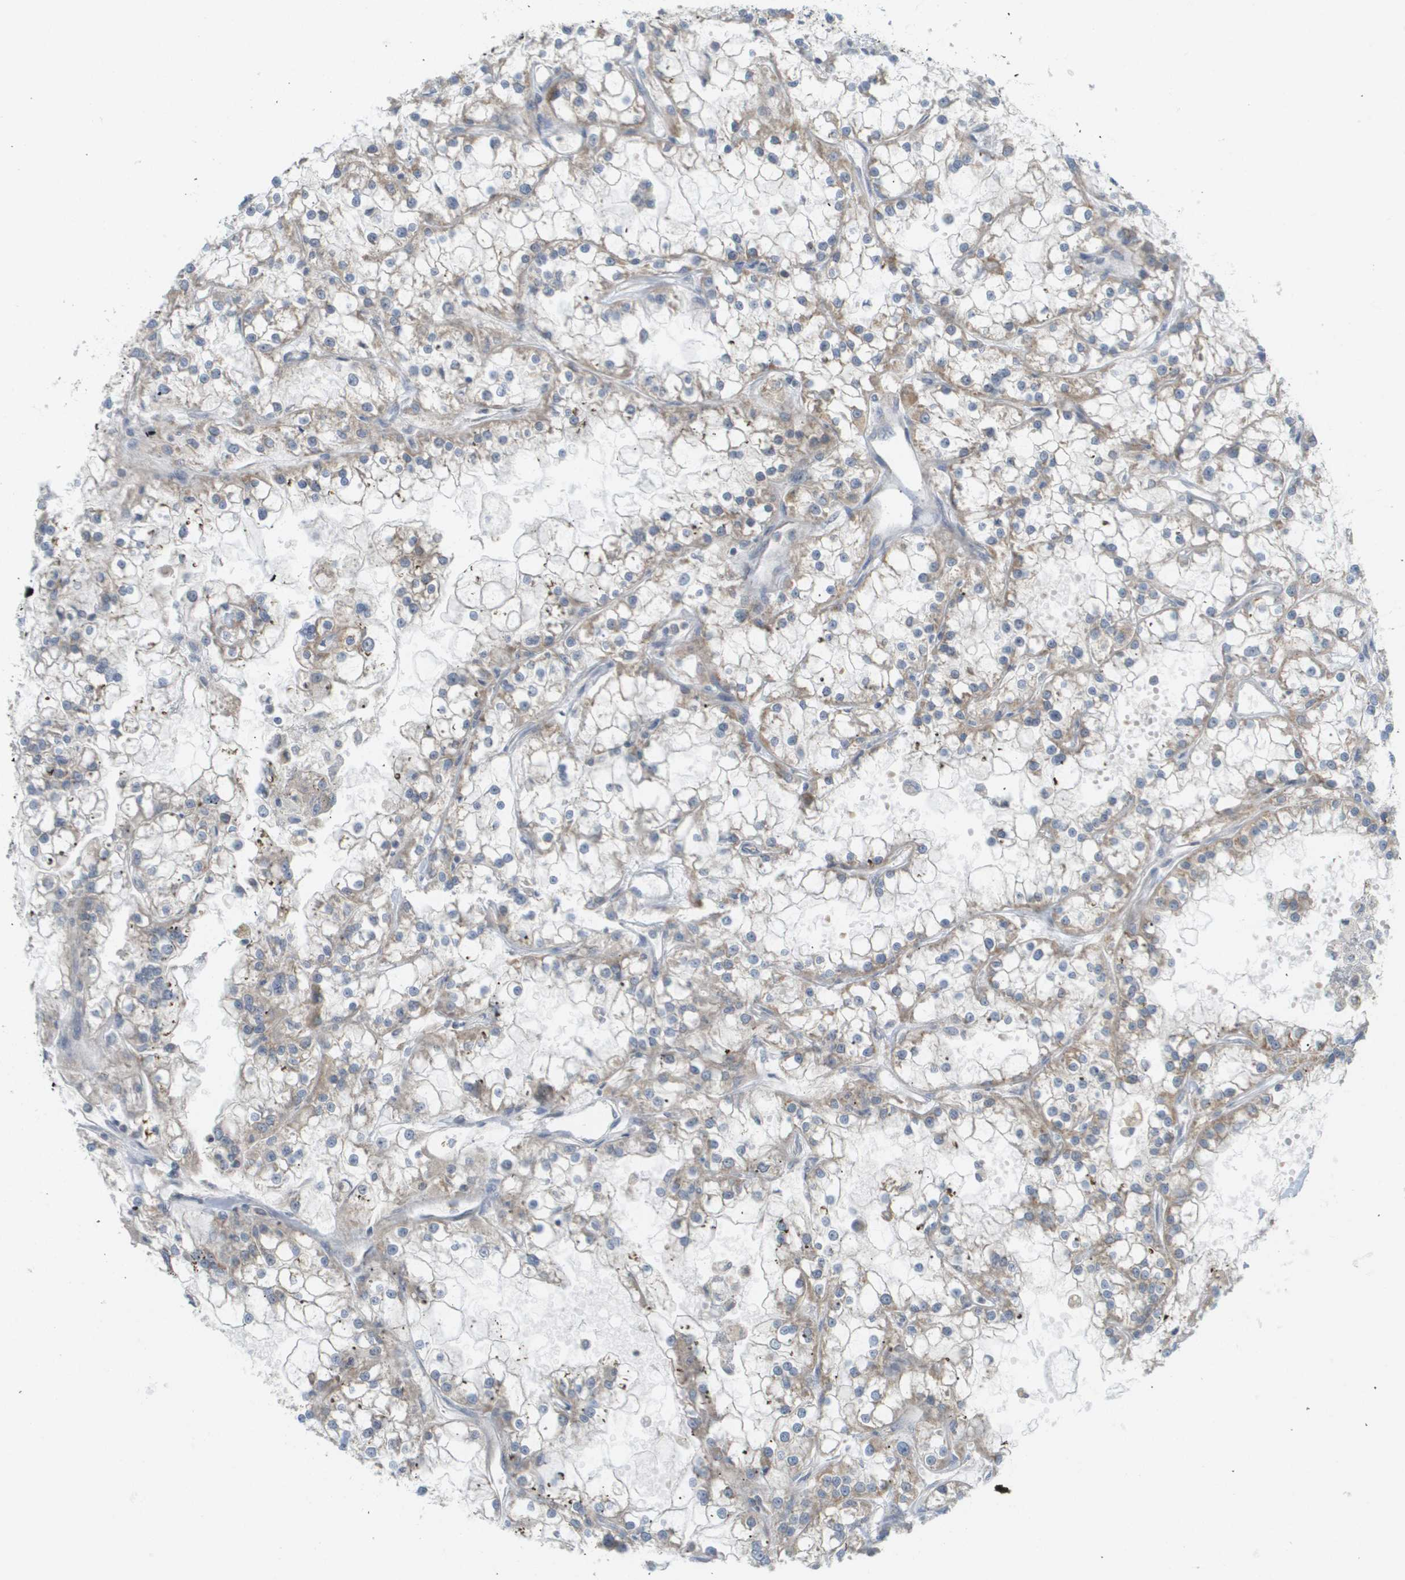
{"staining": {"intensity": "weak", "quantity": ">75%", "location": "cytoplasmic/membranous"}, "tissue": "renal cancer", "cell_type": "Tumor cells", "image_type": "cancer", "snomed": [{"axis": "morphology", "description": "Adenocarcinoma, NOS"}, {"axis": "topography", "description": "Kidney"}], "caption": "About >75% of tumor cells in renal cancer (adenocarcinoma) show weak cytoplasmic/membranous protein staining as visualized by brown immunohistochemical staining.", "gene": "PROC", "patient": {"sex": "female", "age": 52}}